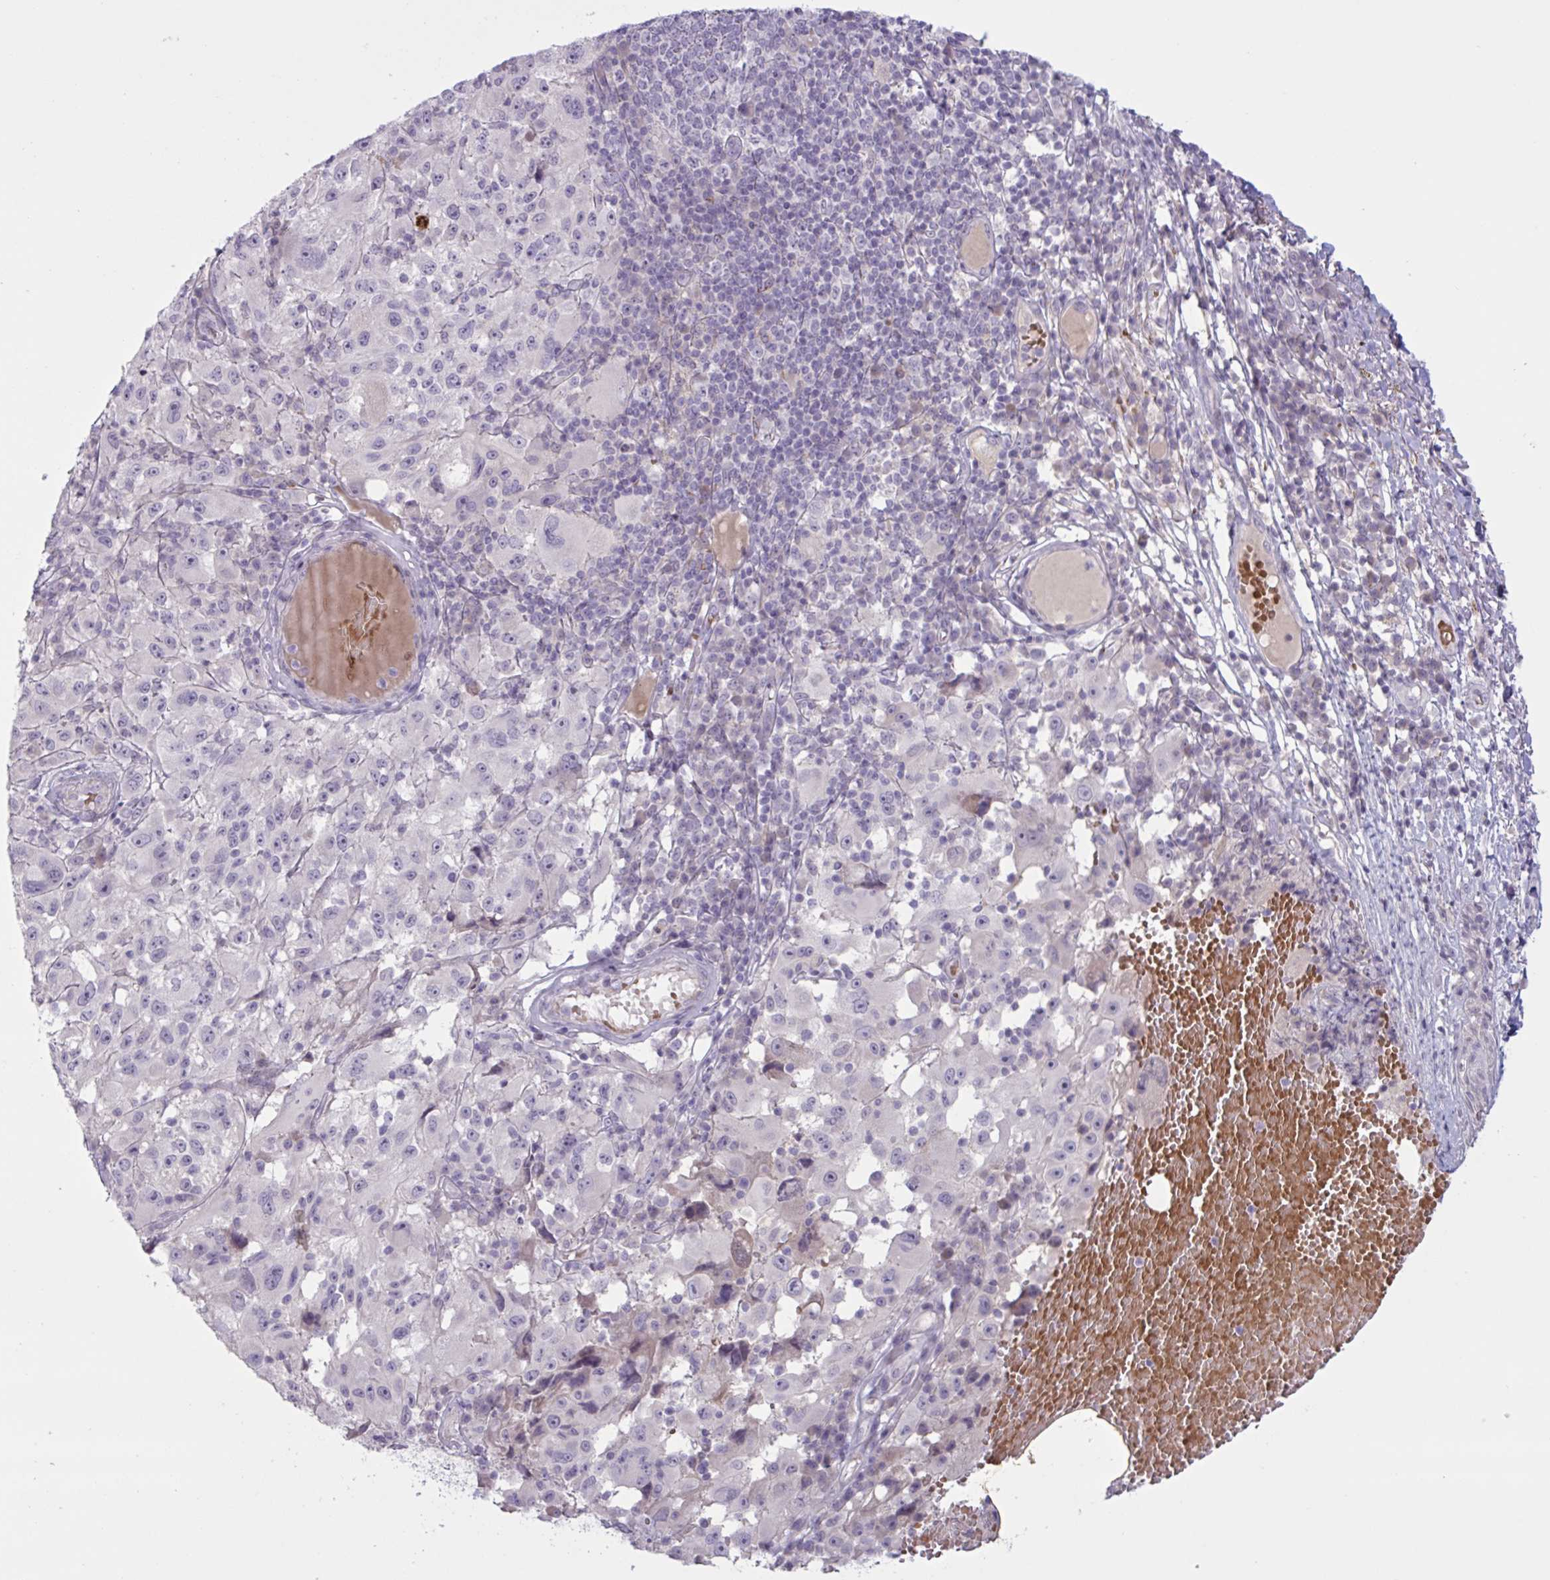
{"staining": {"intensity": "negative", "quantity": "none", "location": "none"}, "tissue": "melanoma", "cell_type": "Tumor cells", "image_type": "cancer", "snomed": [{"axis": "morphology", "description": "Malignant melanoma, NOS"}, {"axis": "topography", "description": "Skin"}], "caption": "IHC image of human malignant melanoma stained for a protein (brown), which displays no expression in tumor cells.", "gene": "RFPL4B", "patient": {"sex": "female", "age": 71}}